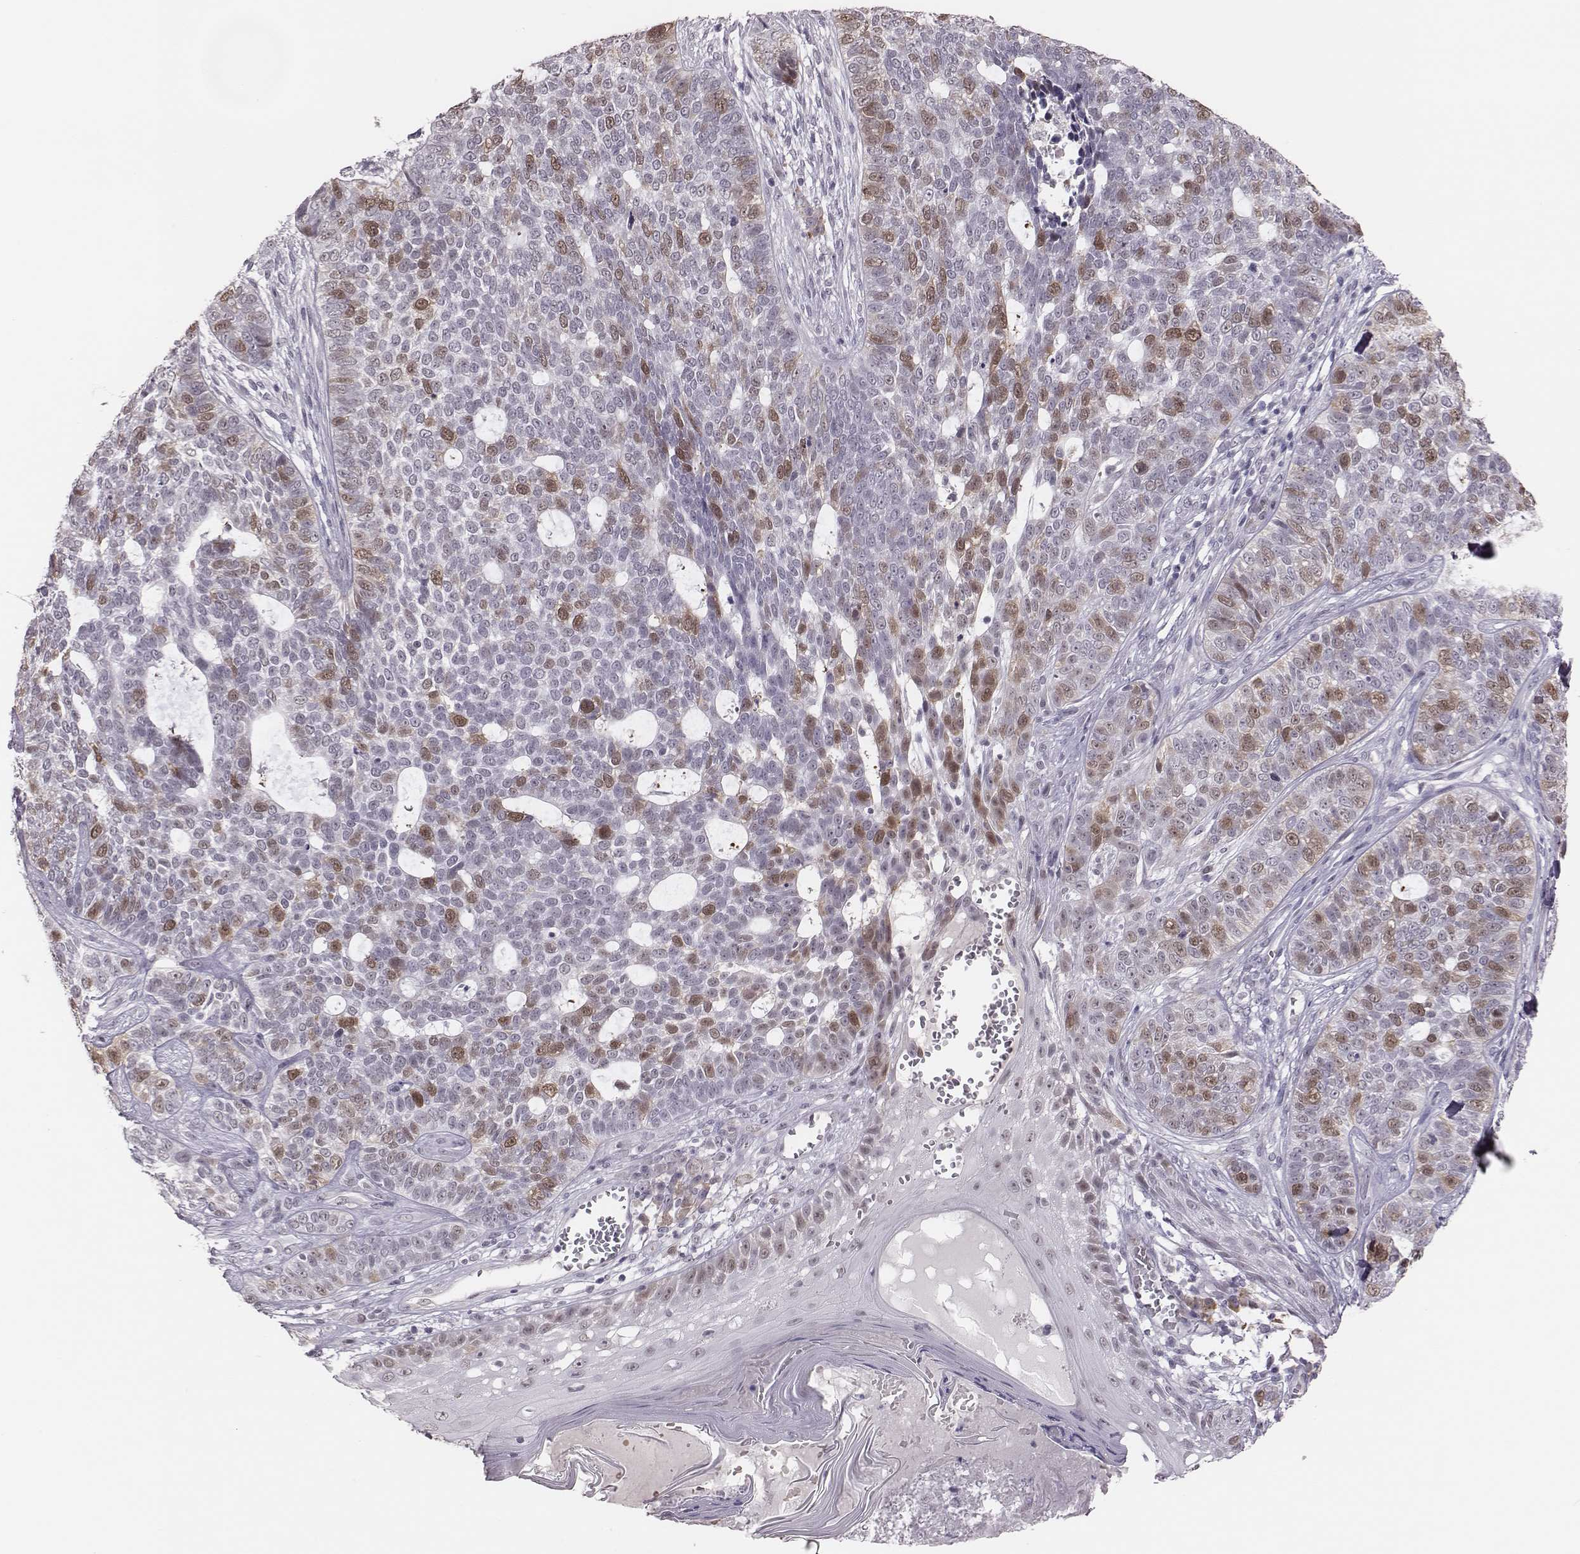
{"staining": {"intensity": "moderate", "quantity": "<25%", "location": "cytoplasmic/membranous,nuclear"}, "tissue": "skin cancer", "cell_type": "Tumor cells", "image_type": "cancer", "snomed": [{"axis": "morphology", "description": "Basal cell carcinoma"}, {"axis": "topography", "description": "Skin"}], "caption": "Protein positivity by IHC reveals moderate cytoplasmic/membranous and nuclear staining in about <25% of tumor cells in basal cell carcinoma (skin).", "gene": "PBK", "patient": {"sex": "female", "age": 69}}